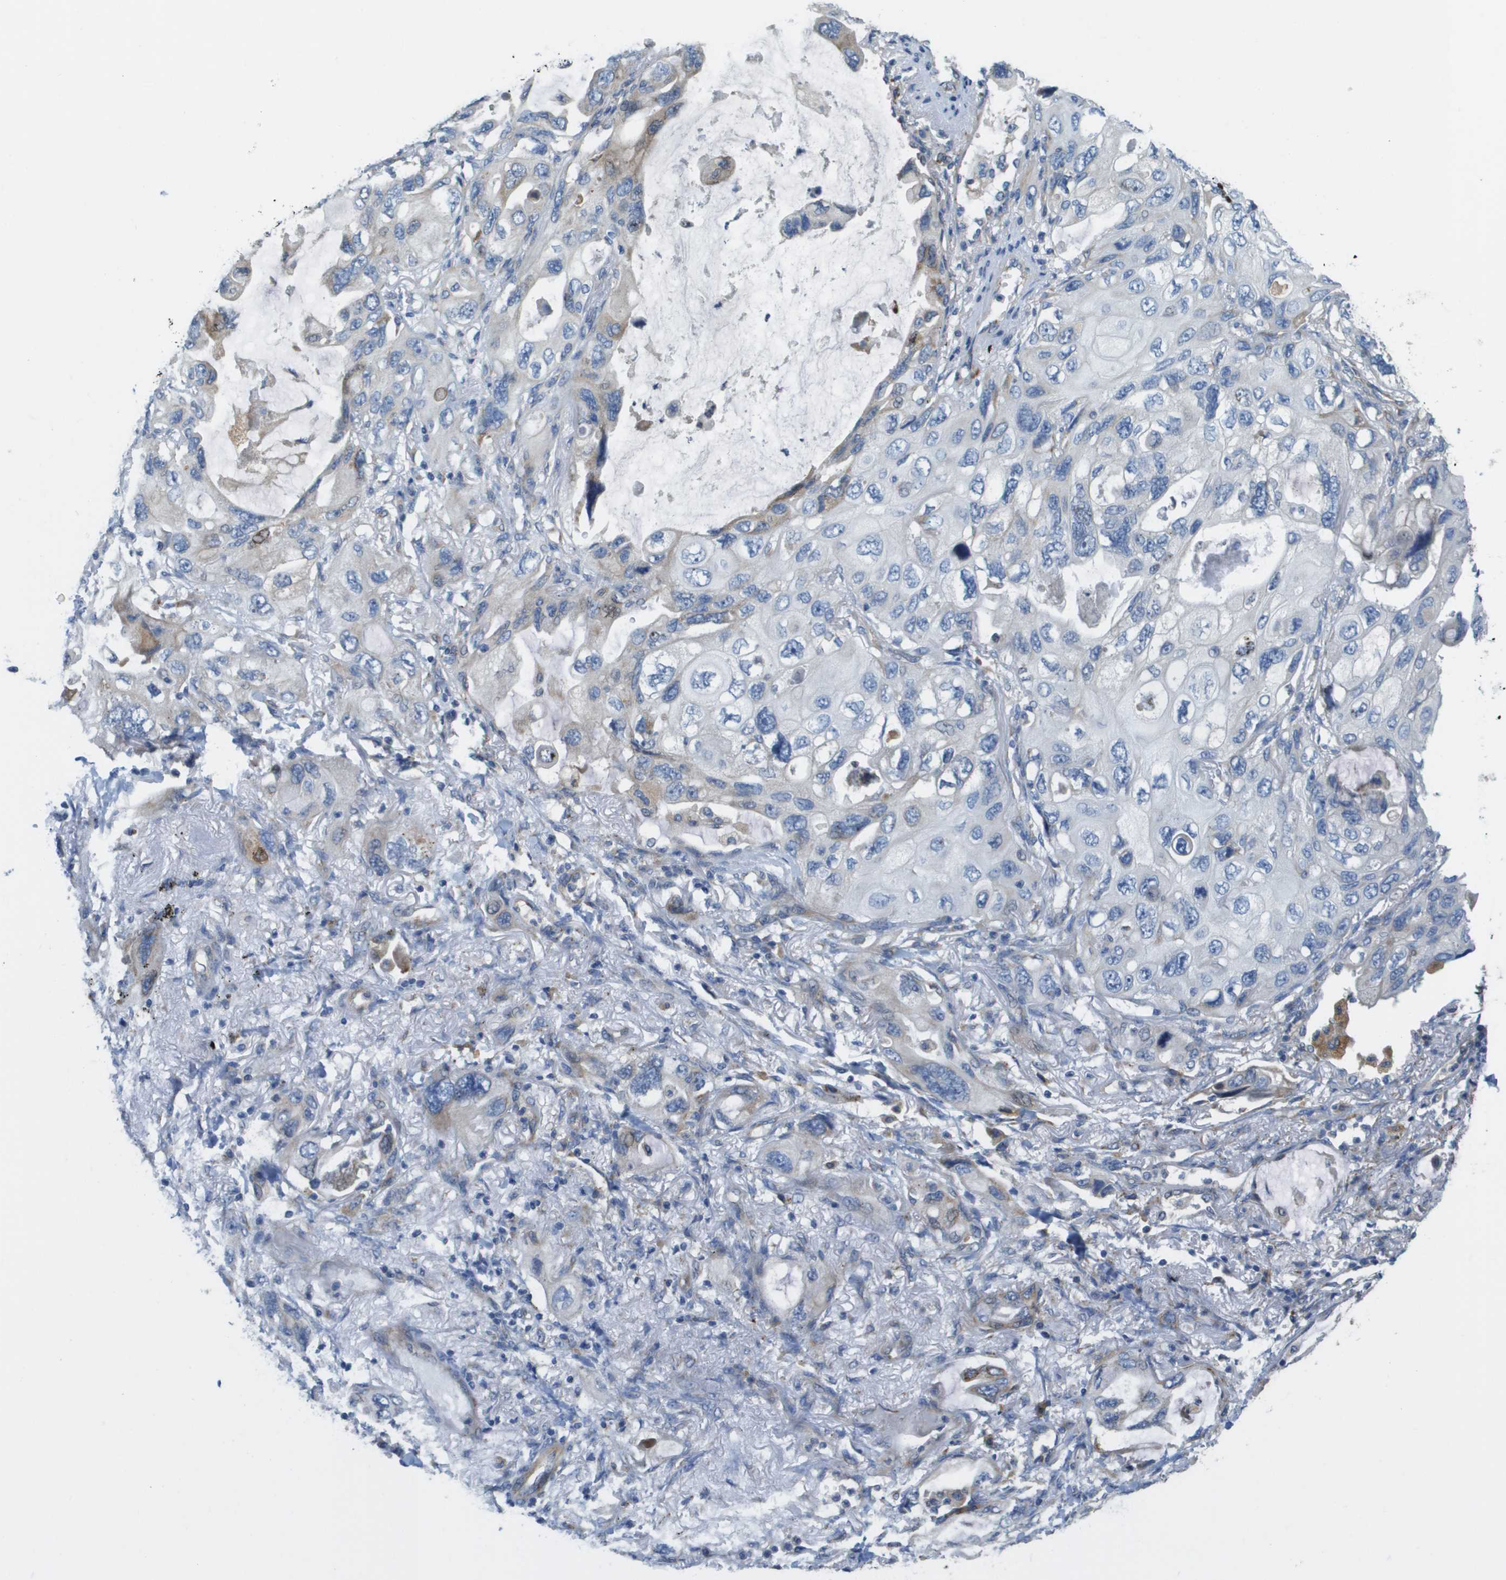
{"staining": {"intensity": "weak", "quantity": "<25%", "location": "cytoplasmic/membranous"}, "tissue": "lung cancer", "cell_type": "Tumor cells", "image_type": "cancer", "snomed": [{"axis": "morphology", "description": "Squamous cell carcinoma, NOS"}, {"axis": "topography", "description": "Lung"}], "caption": "The photomicrograph displays no staining of tumor cells in squamous cell carcinoma (lung).", "gene": "CASP10", "patient": {"sex": "female", "age": 73}}